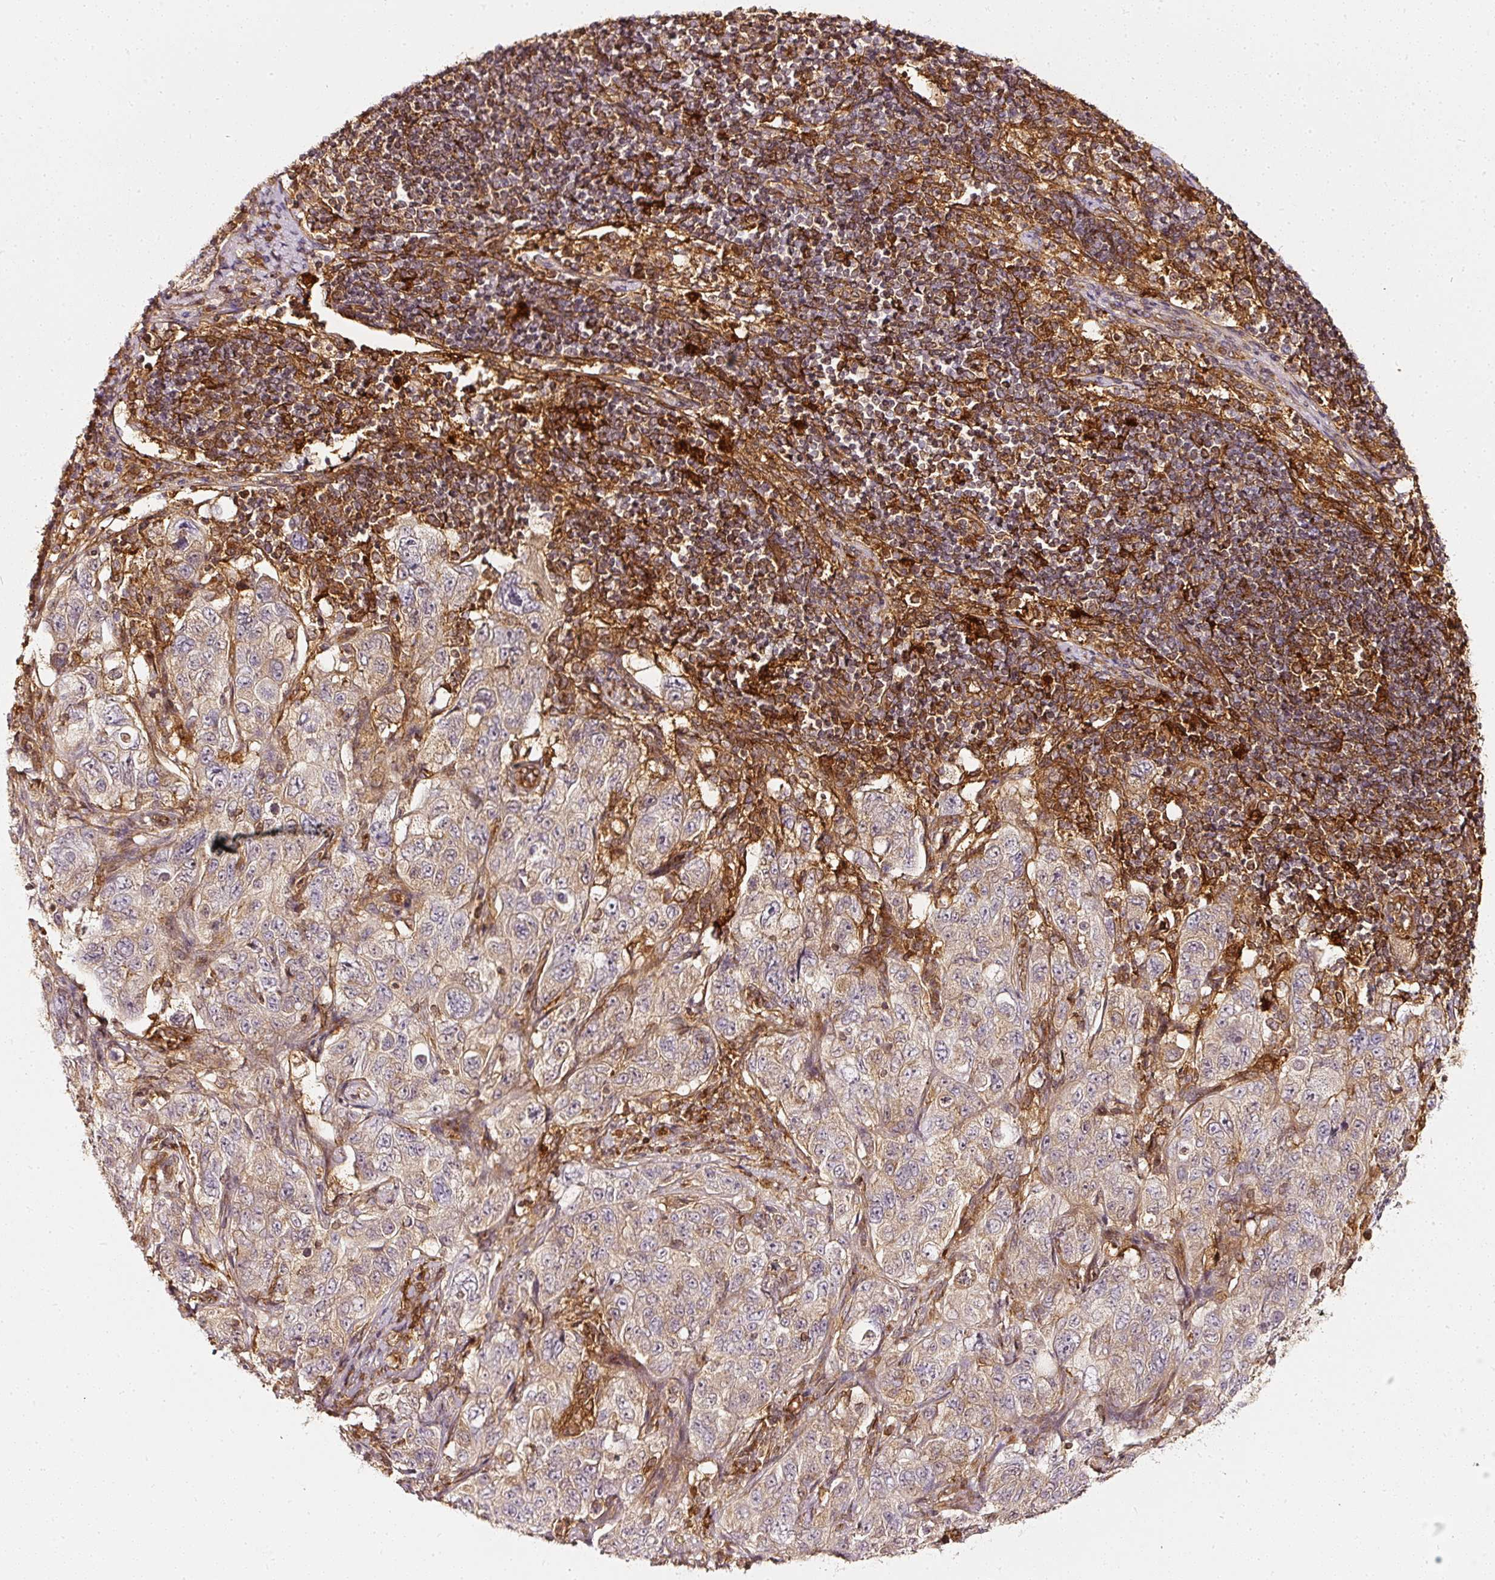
{"staining": {"intensity": "weak", "quantity": ">75%", "location": "cytoplasmic/membranous,nuclear"}, "tissue": "pancreatic cancer", "cell_type": "Tumor cells", "image_type": "cancer", "snomed": [{"axis": "morphology", "description": "Adenocarcinoma, NOS"}, {"axis": "topography", "description": "Pancreas"}], "caption": "Pancreatic cancer stained with IHC shows weak cytoplasmic/membranous and nuclear expression in about >75% of tumor cells.", "gene": "ASMTL", "patient": {"sex": "male", "age": 68}}